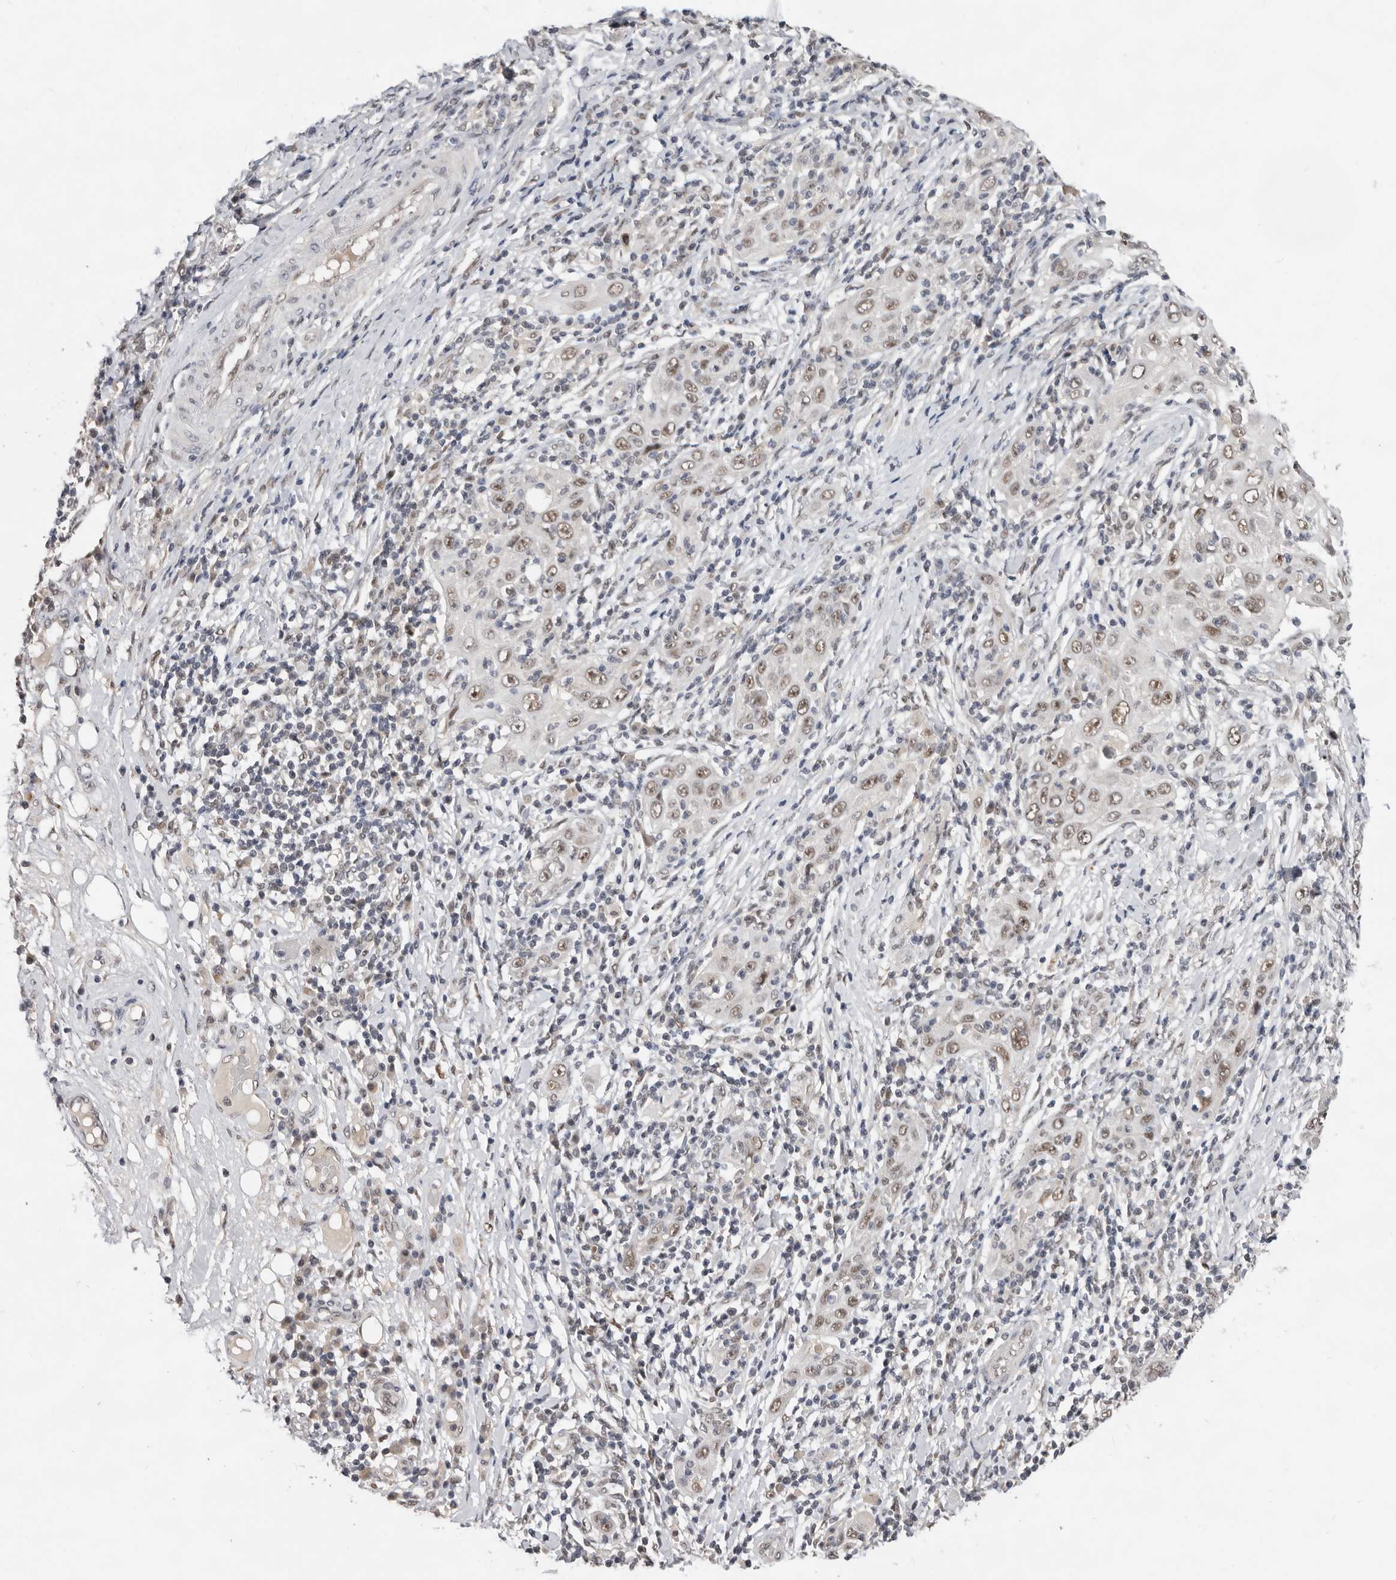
{"staining": {"intensity": "moderate", "quantity": "25%-75%", "location": "nuclear"}, "tissue": "skin cancer", "cell_type": "Tumor cells", "image_type": "cancer", "snomed": [{"axis": "morphology", "description": "Squamous cell carcinoma, NOS"}, {"axis": "topography", "description": "Skin"}], "caption": "Skin cancer tissue reveals moderate nuclear positivity in about 25%-75% of tumor cells, visualized by immunohistochemistry.", "gene": "BRCA2", "patient": {"sex": "female", "age": 88}}